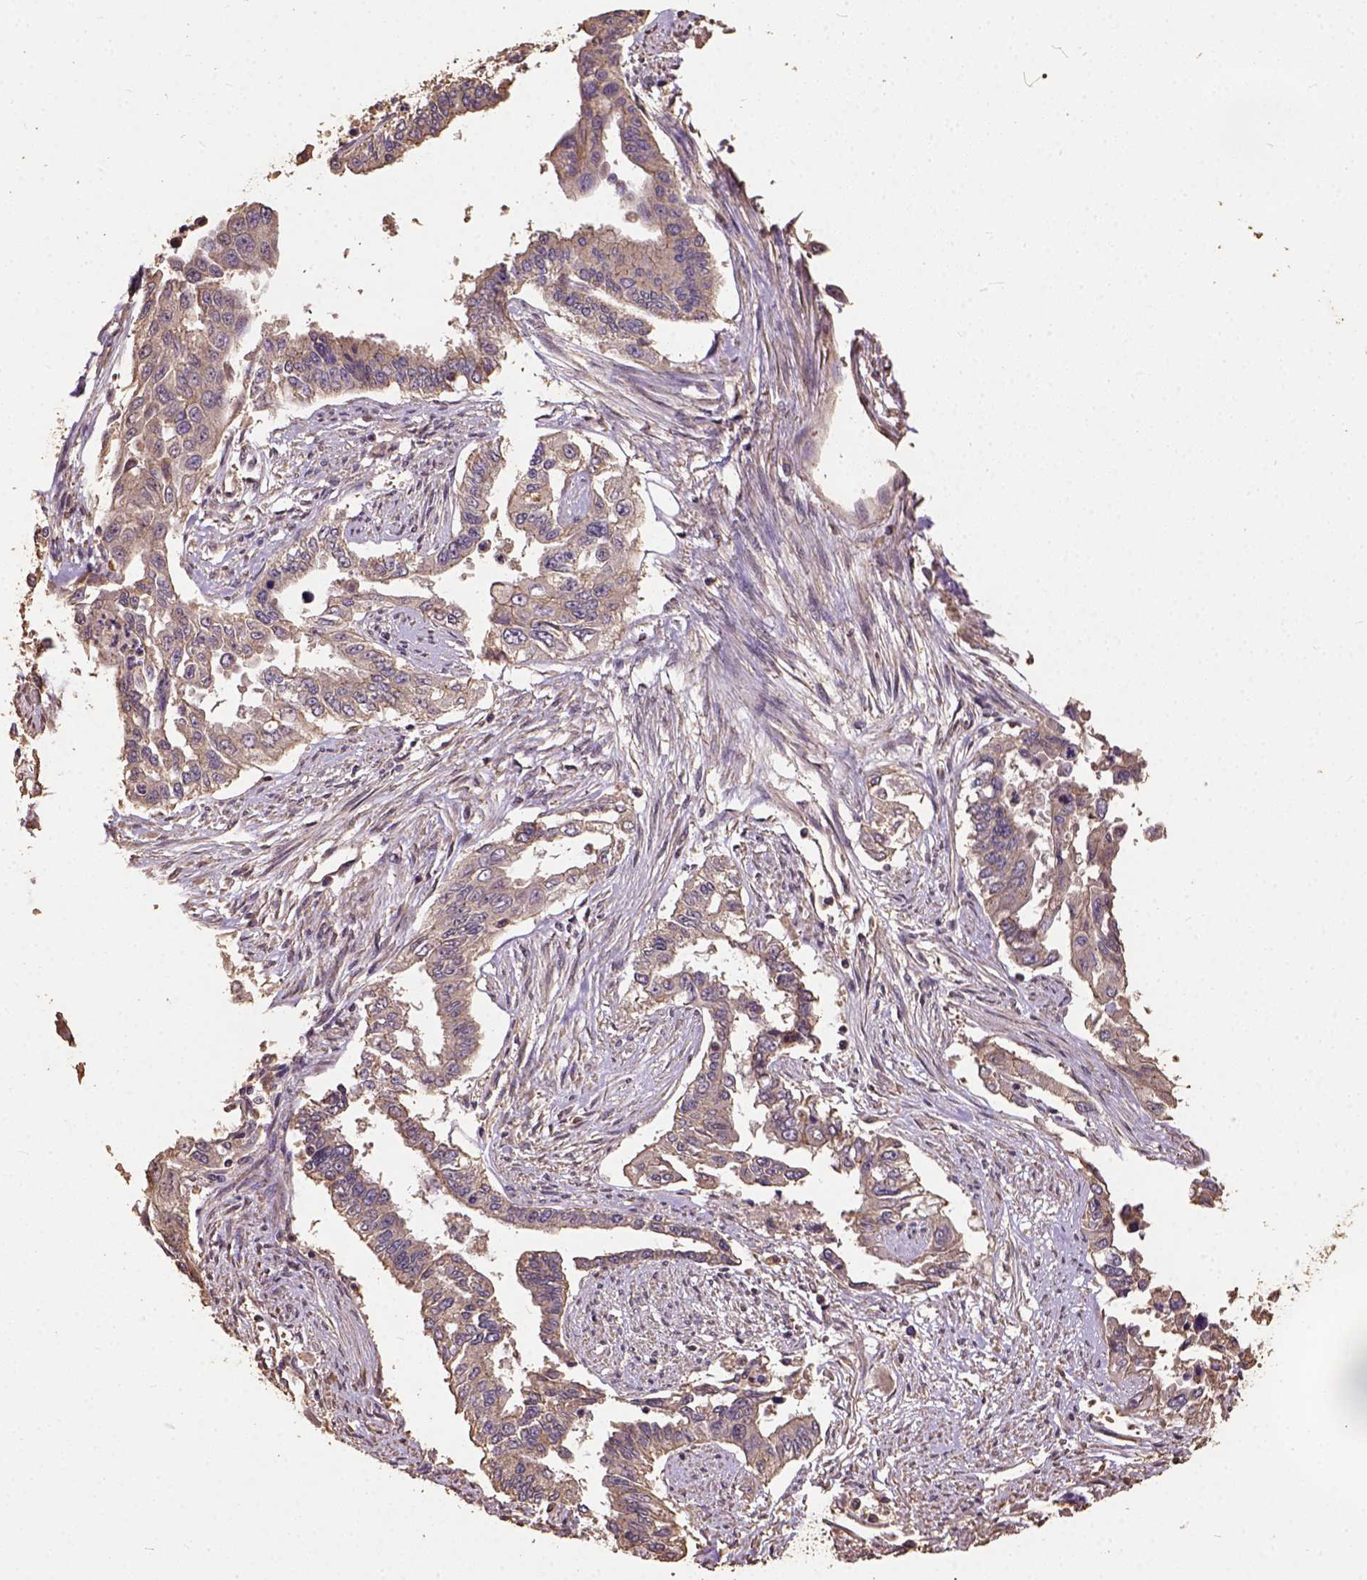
{"staining": {"intensity": "weak", "quantity": ">75%", "location": "cytoplasmic/membranous"}, "tissue": "endometrial cancer", "cell_type": "Tumor cells", "image_type": "cancer", "snomed": [{"axis": "morphology", "description": "Adenocarcinoma, NOS"}, {"axis": "topography", "description": "Uterus"}], "caption": "Endometrial cancer tissue shows weak cytoplasmic/membranous staining in about >75% of tumor cells", "gene": "ATP1B3", "patient": {"sex": "female", "age": 59}}